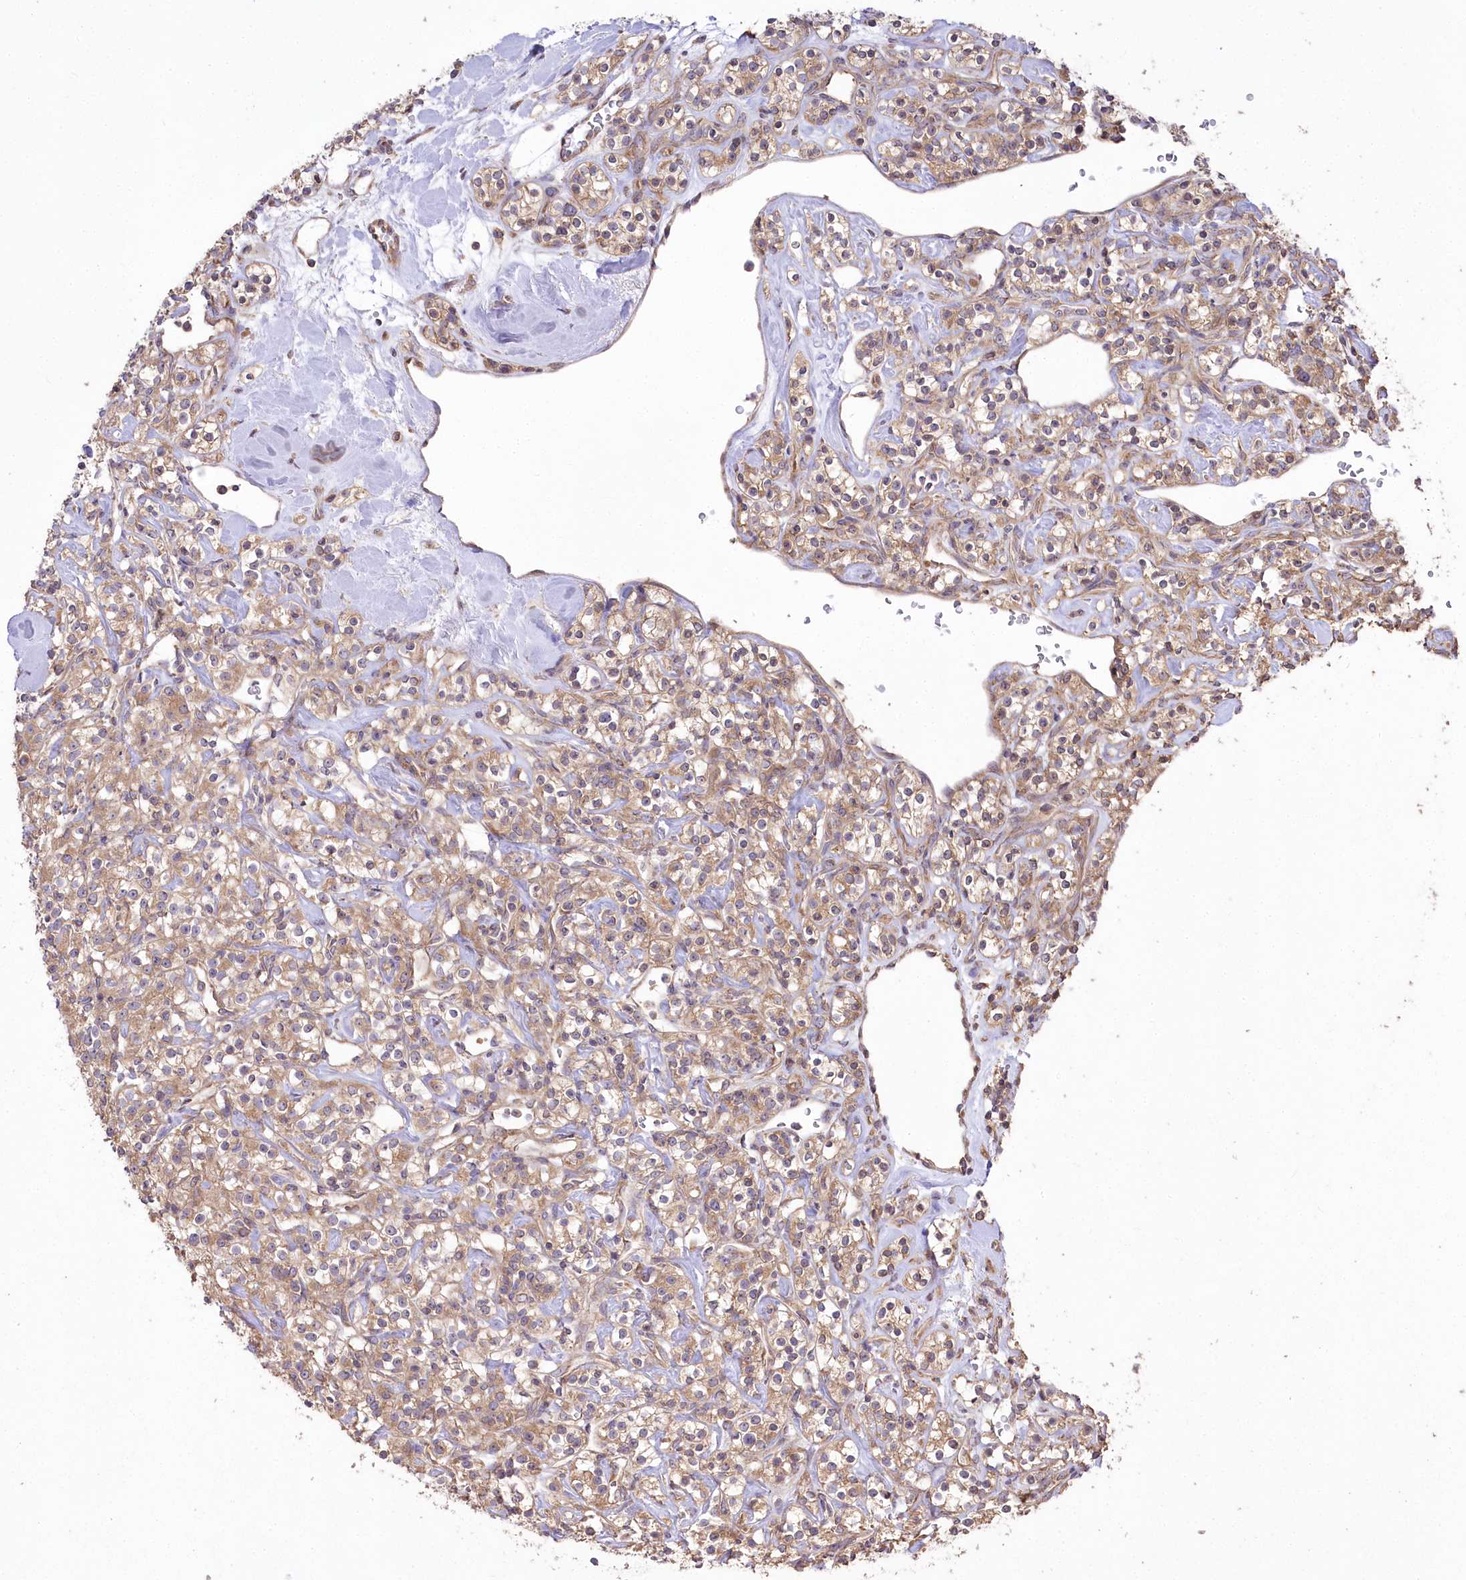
{"staining": {"intensity": "moderate", "quantity": ">75%", "location": "cytoplasmic/membranous"}, "tissue": "renal cancer", "cell_type": "Tumor cells", "image_type": "cancer", "snomed": [{"axis": "morphology", "description": "Adenocarcinoma, NOS"}, {"axis": "topography", "description": "Kidney"}], "caption": "Renal adenocarcinoma stained for a protein exhibits moderate cytoplasmic/membranous positivity in tumor cells.", "gene": "PRSS53", "patient": {"sex": "male", "age": 77}}